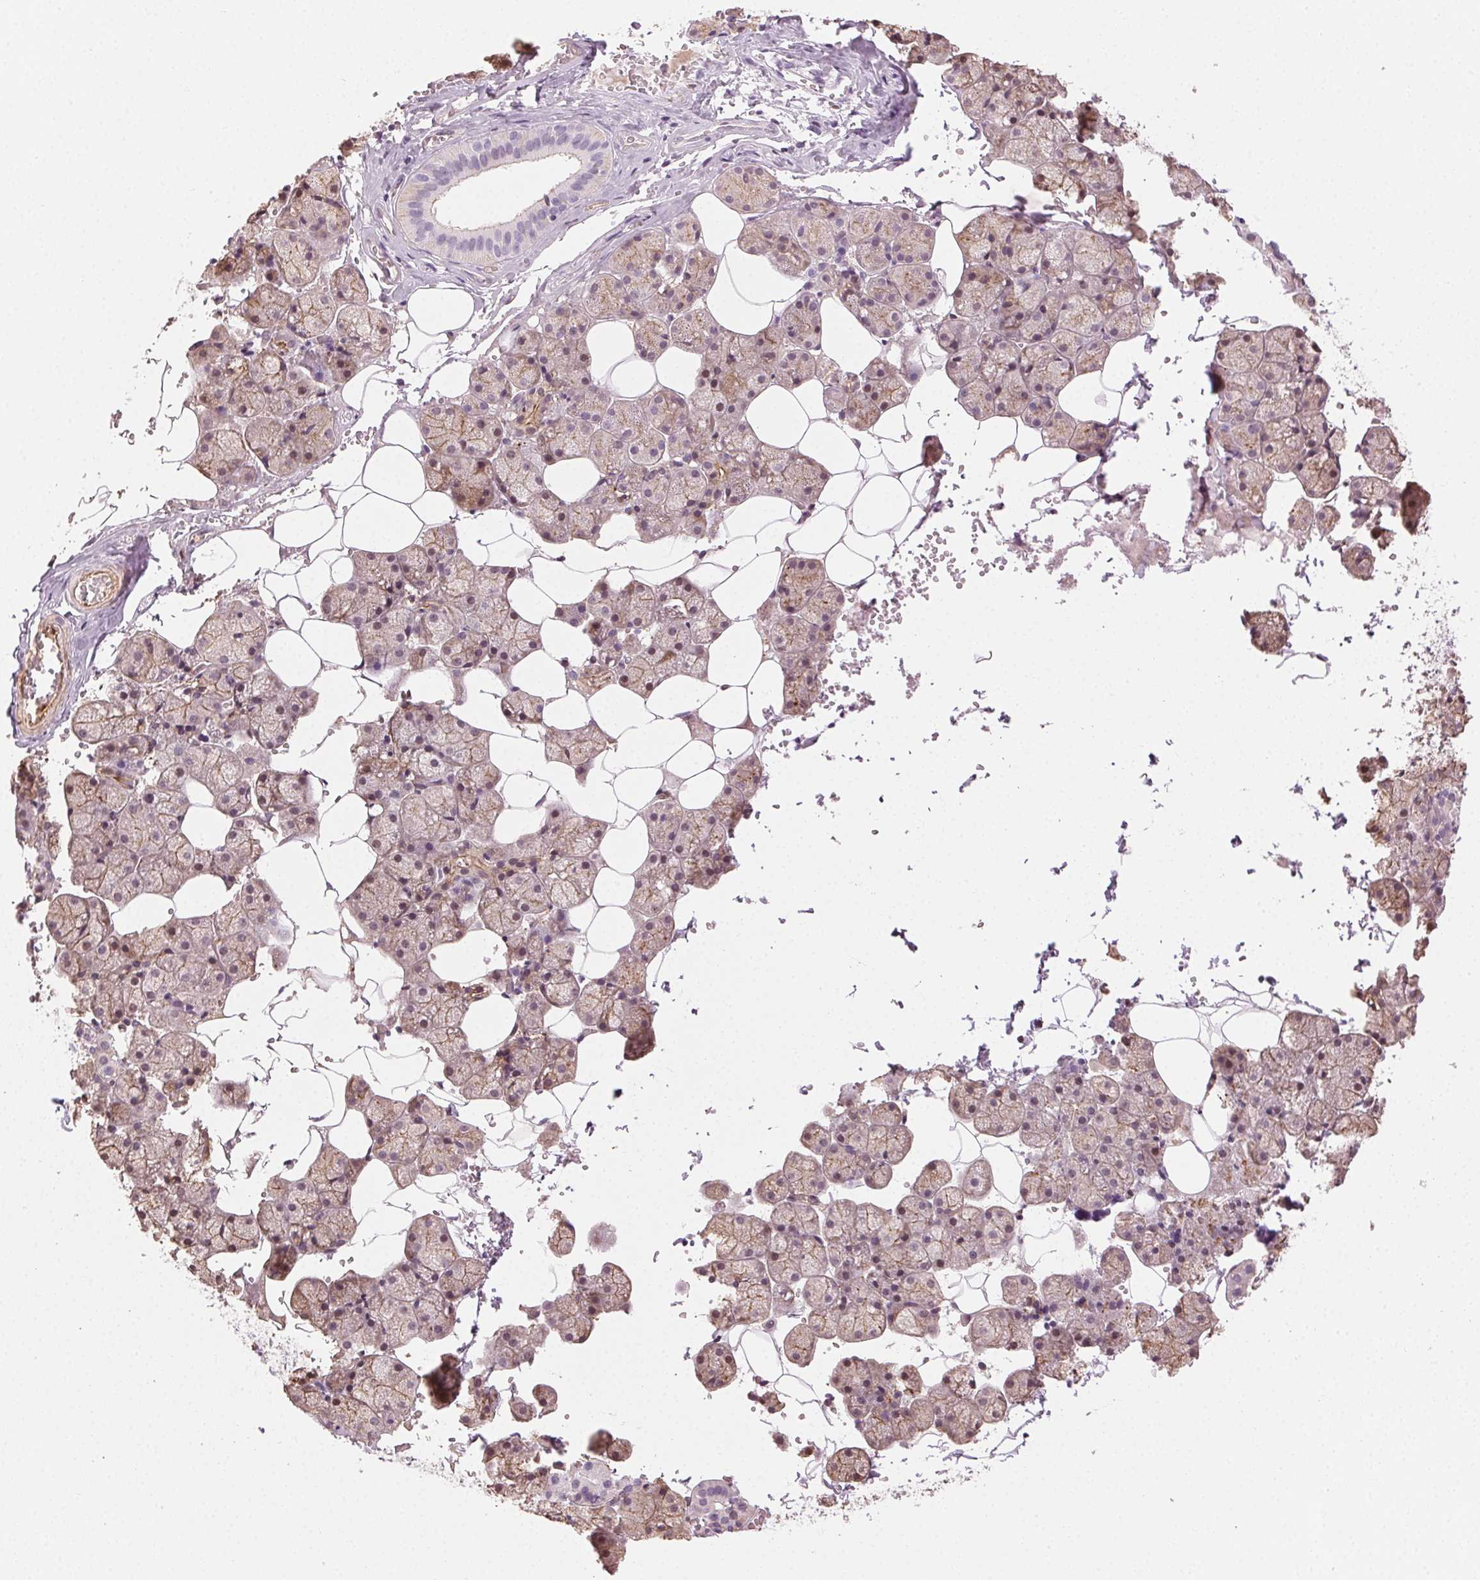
{"staining": {"intensity": "moderate", "quantity": "25%-75%", "location": "cytoplasmic/membranous"}, "tissue": "salivary gland", "cell_type": "Glandular cells", "image_type": "normal", "snomed": [{"axis": "morphology", "description": "Normal tissue, NOS"}, {"axis": "topography", "description": "Salivary gland"}], "caption": "Protein expression analysis of unremarkable salivary gland reveals moderate cytoplasmic/membranous positivity in about 25%-75% of glandular cells.", "gene": "AIF1L", "patient": {"sex": "male", "age": 38}}